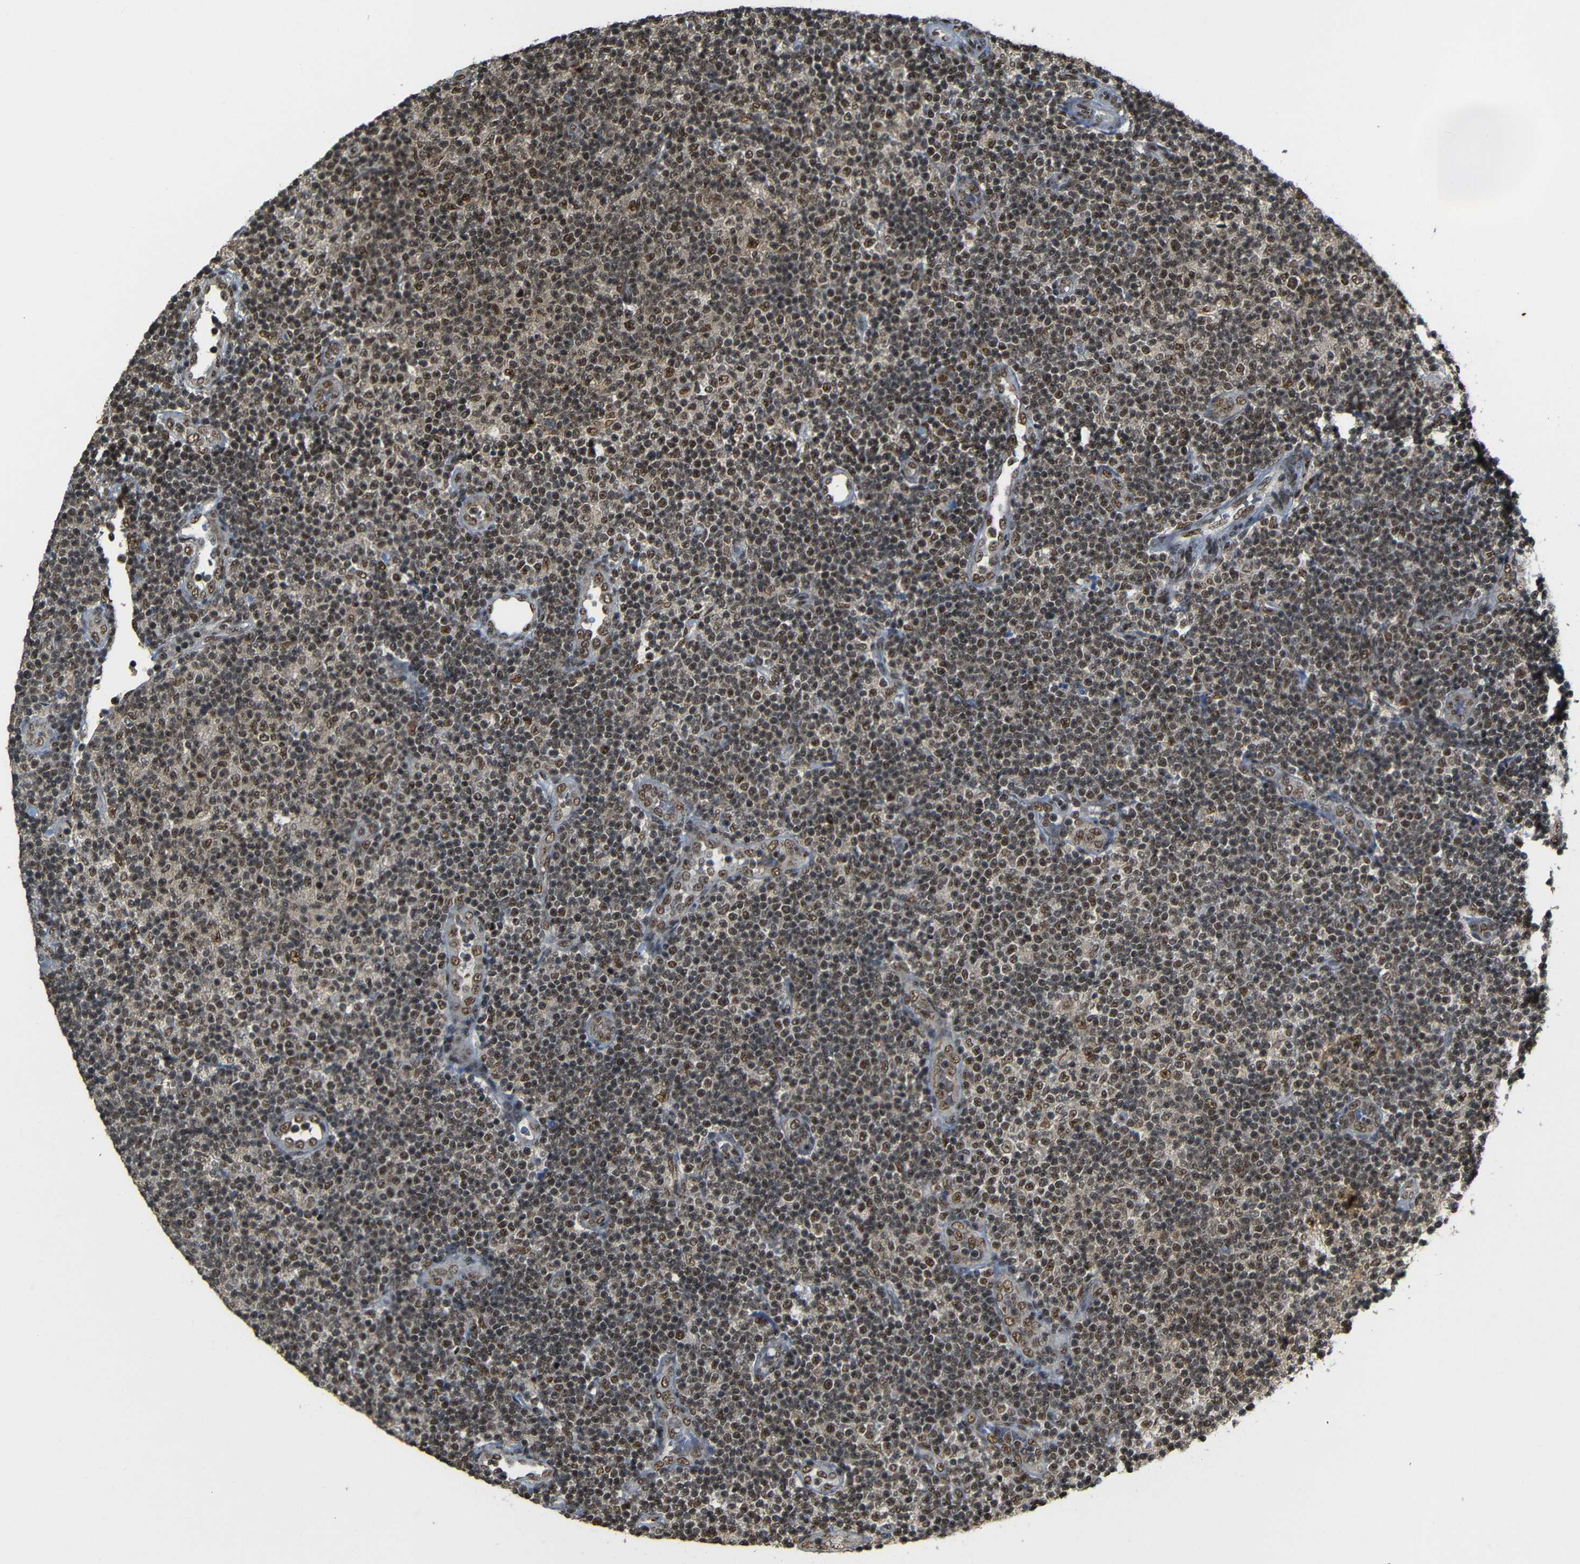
{"staining": {"intensity": "moderate", "quantity": ">75%", "location": "nuclear"}, "tissue": "lymphoma", "cell_type": "Tumor cells", "image_type": "cancer", "snomed": [{"axis": "morphology", "description": "Malignant lymphoma, non-Hodgkin's type, Low grade"}, {"axis": "topography", "description": "Lymph node"}], "caption": "The immunohistochemical stain labels moderate nuclear staining in tumor cells of malignant lymphoma, non-Hodgkin's type (low-grade) tissue.", "gene": "TCF7L2", "patient": {"sex": "male", "age": 83}}